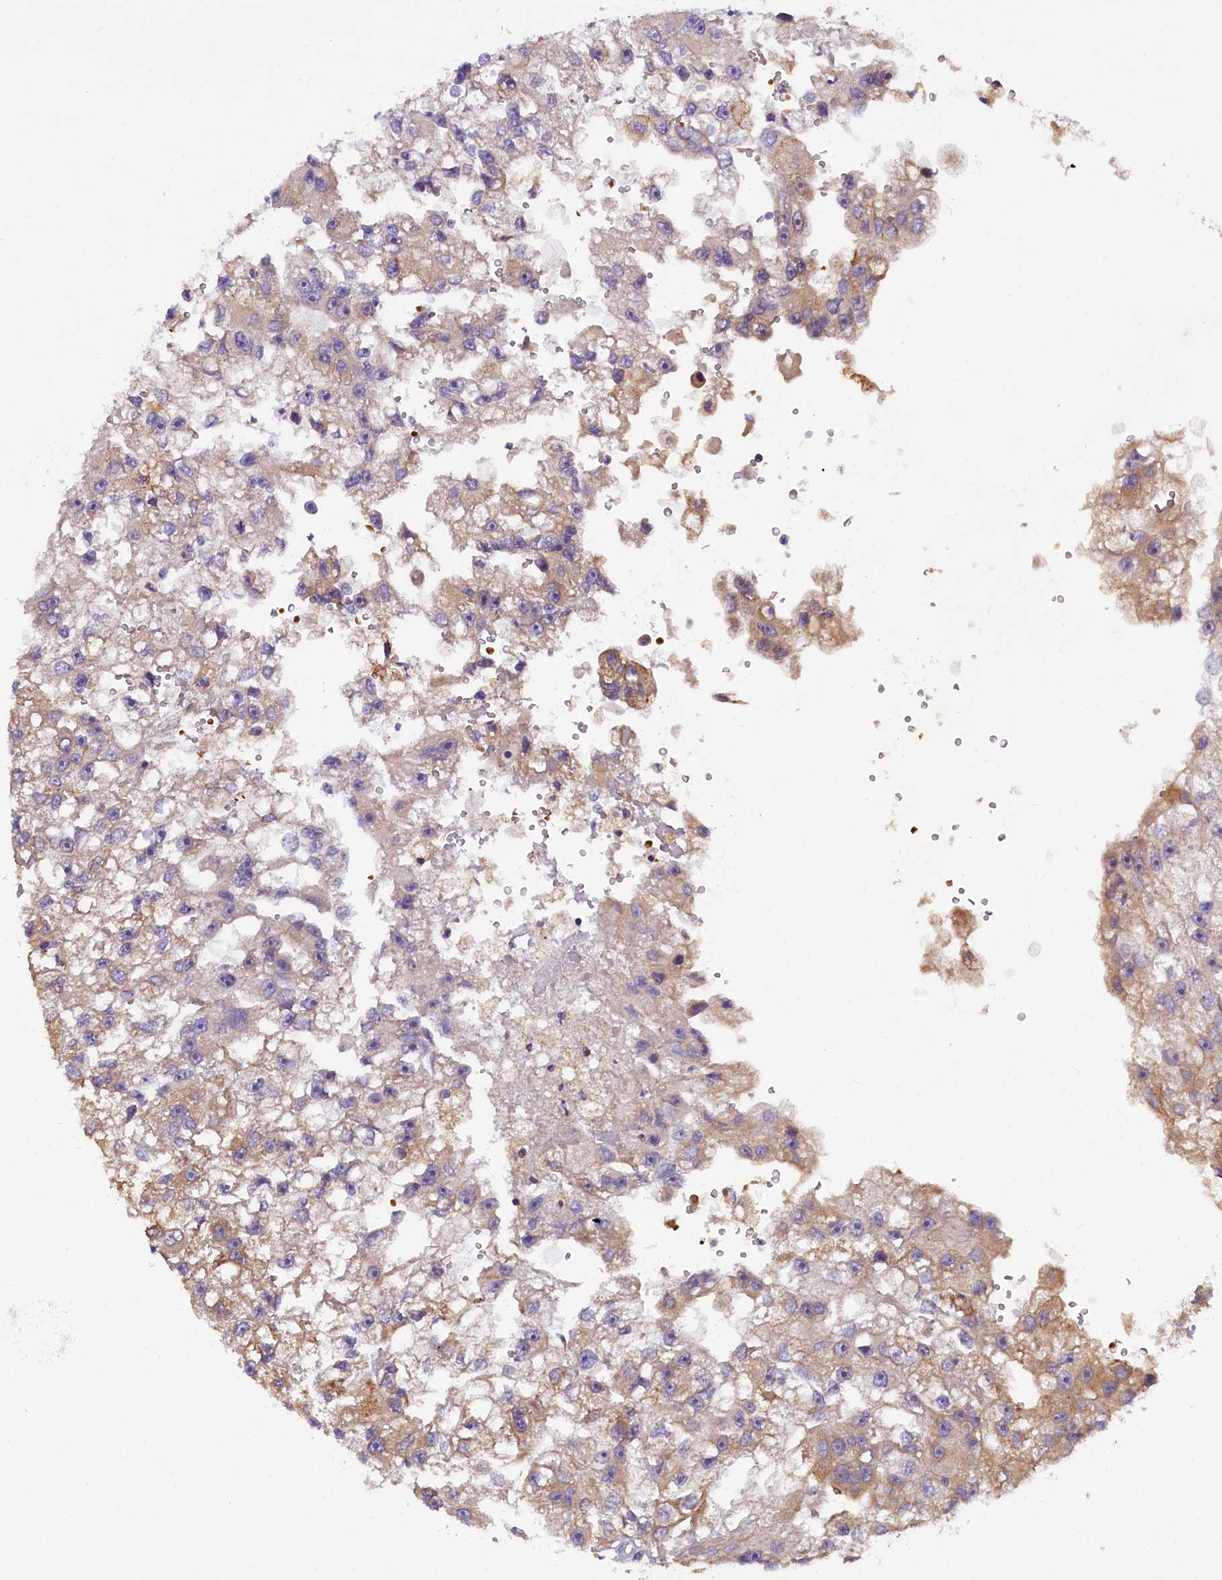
{"staining": {"intensity": "weak", "quantity": "25%-75%", "location": "cytoplasmic/membranous"}, "tissue": "renal cancer", "cell_type": "Tumor cells", "image_type": "cancer", "snomed": [{"axis": "morphology", "description": "Adenocarcinoma, NOS"}, {"axis": "topography", "description": "Kidney"}], "caption": "This is an image of immunohistochemistry (IHC) staining of renal cancer, which shows weak staining in the cytoplasmic/membranous of tumor cells.", "gene": "CCDC9B", "patient": {"sex": "male", "age": 63}}